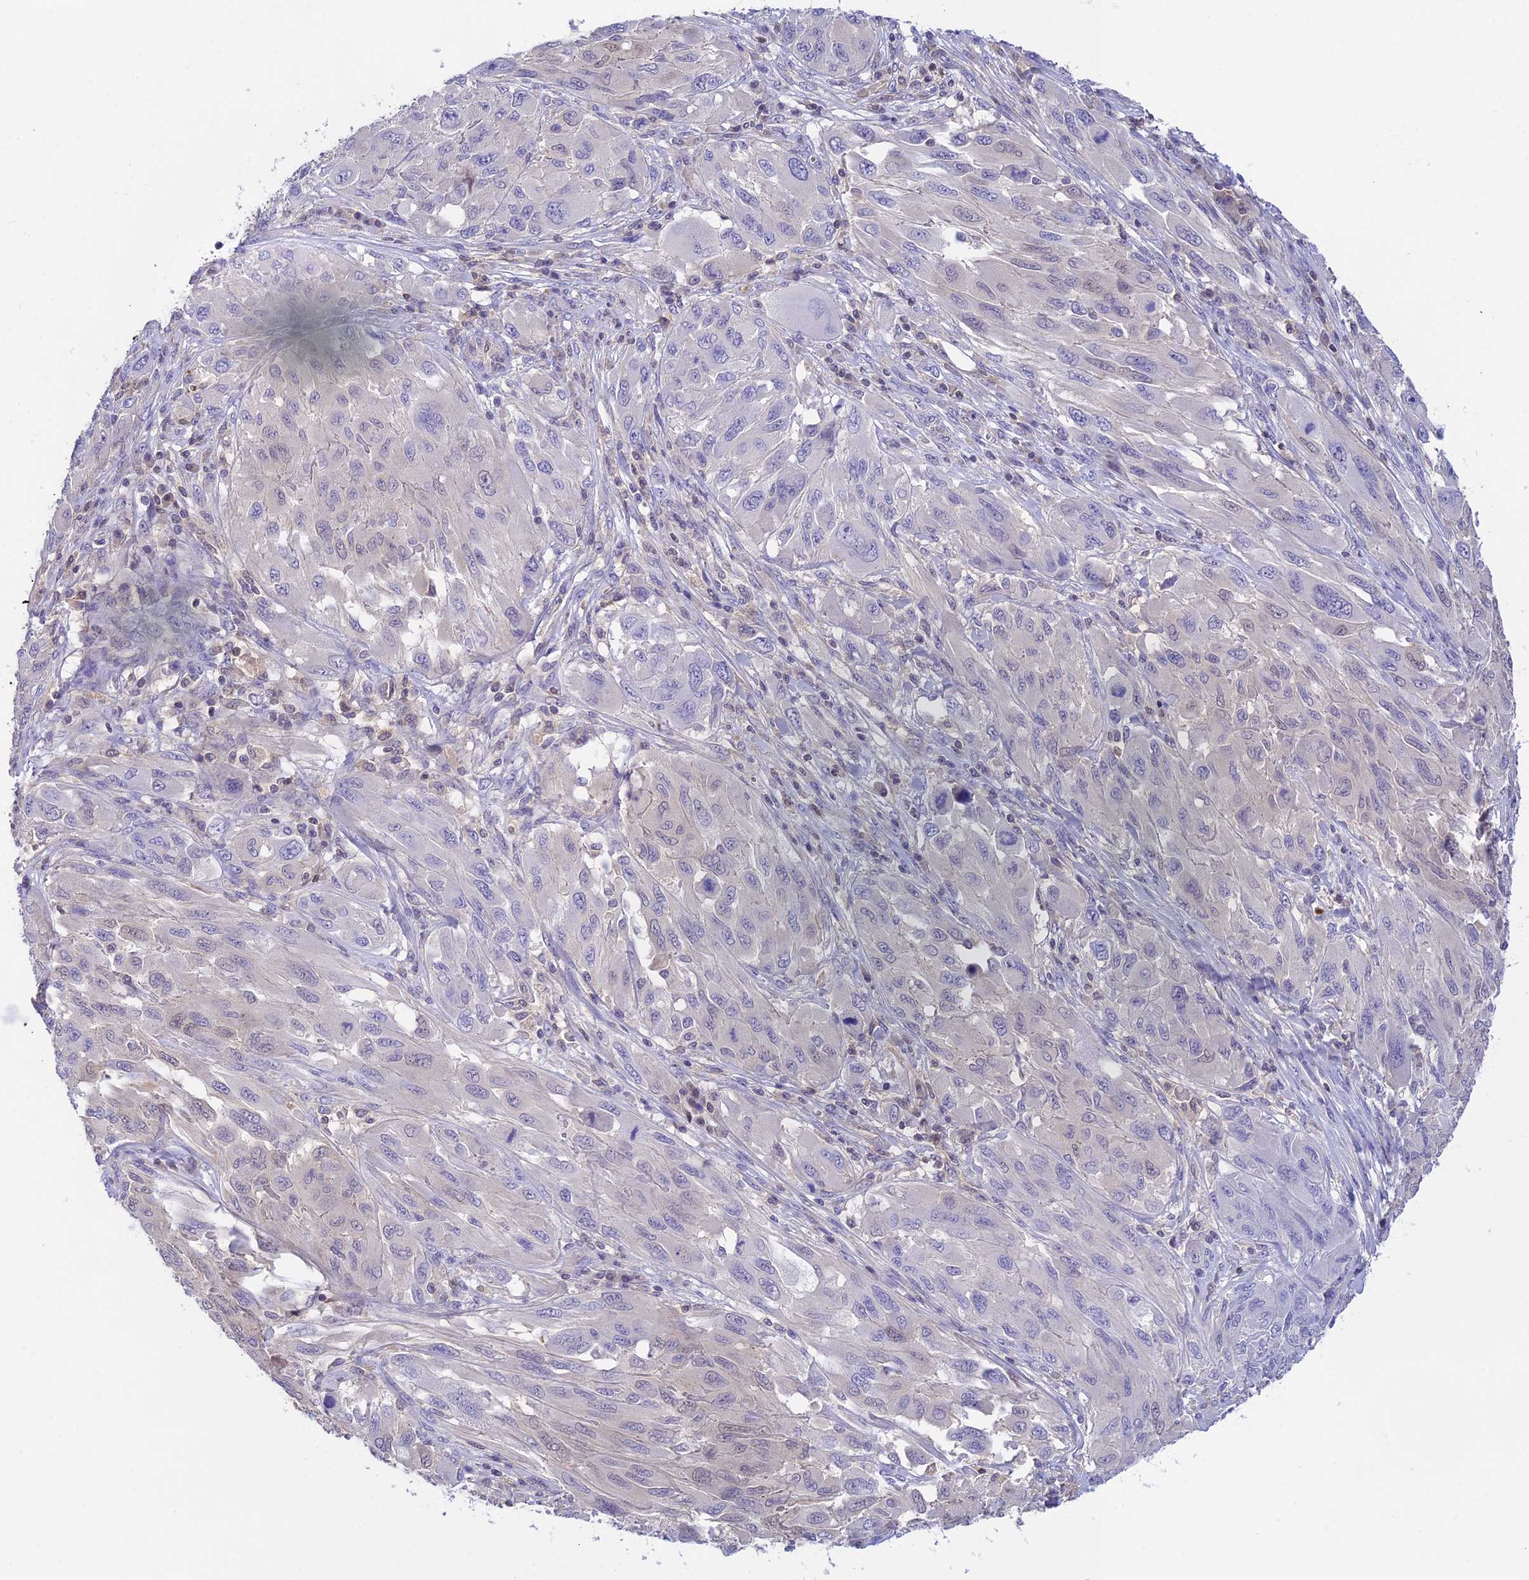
{"staining": {"intensity": "negative", "quantity": "none", "location": "none"}, "tissue": "melanoma", "cell_type": "Tumor cells", "image_type": "cancer", "snomed": [{"axis": "morphology", "description": "Malignant melanoma, NOS"}, {"axis": "topography", "description": "Skin"}], "caption": "IHC micrograph of human melanoma stained for a protein (brown), which displays no positivity in tumor cells.", "gene": "HDHD2", "patient": {"sex": "female", "age": 91}}